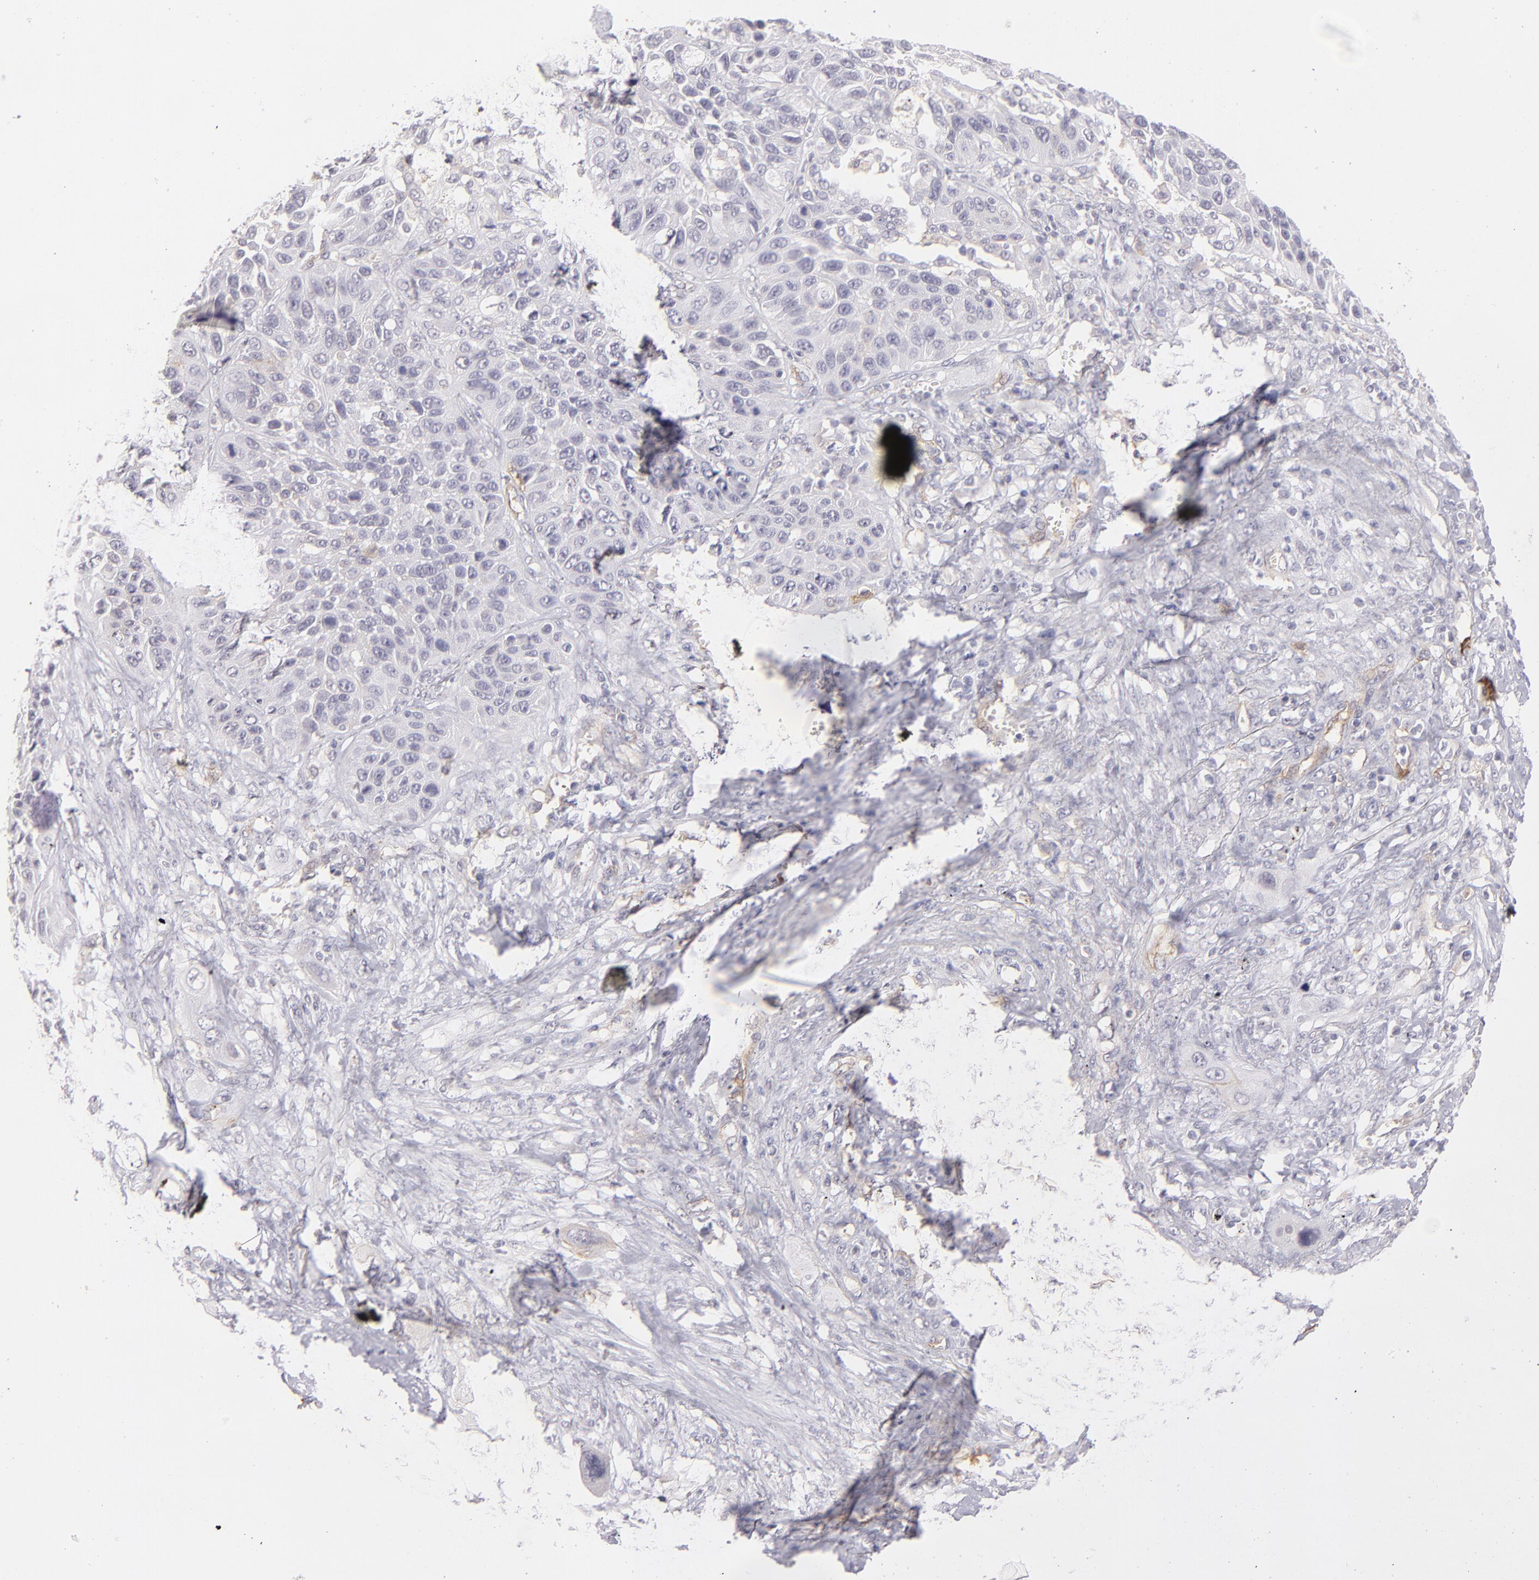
{"staining": {"intensity": "weak", "quantity": "<25%", "location": "cytoplasmic/membranous"}, "tissue": "lung cancer", "cell_type": "Tumor cells", "image_type": "cancer", "snomed": [{"axis": "morphology", "description": "Squamous cell carcinoma, NOS"}, {"axis": "topography", "description": "Lung"}], "caption": "Tumor cells show no significant staining in squamous cell carcinoma (lung).", "gene": "THBD", "patient": {"sex": "female", "age": 76}}